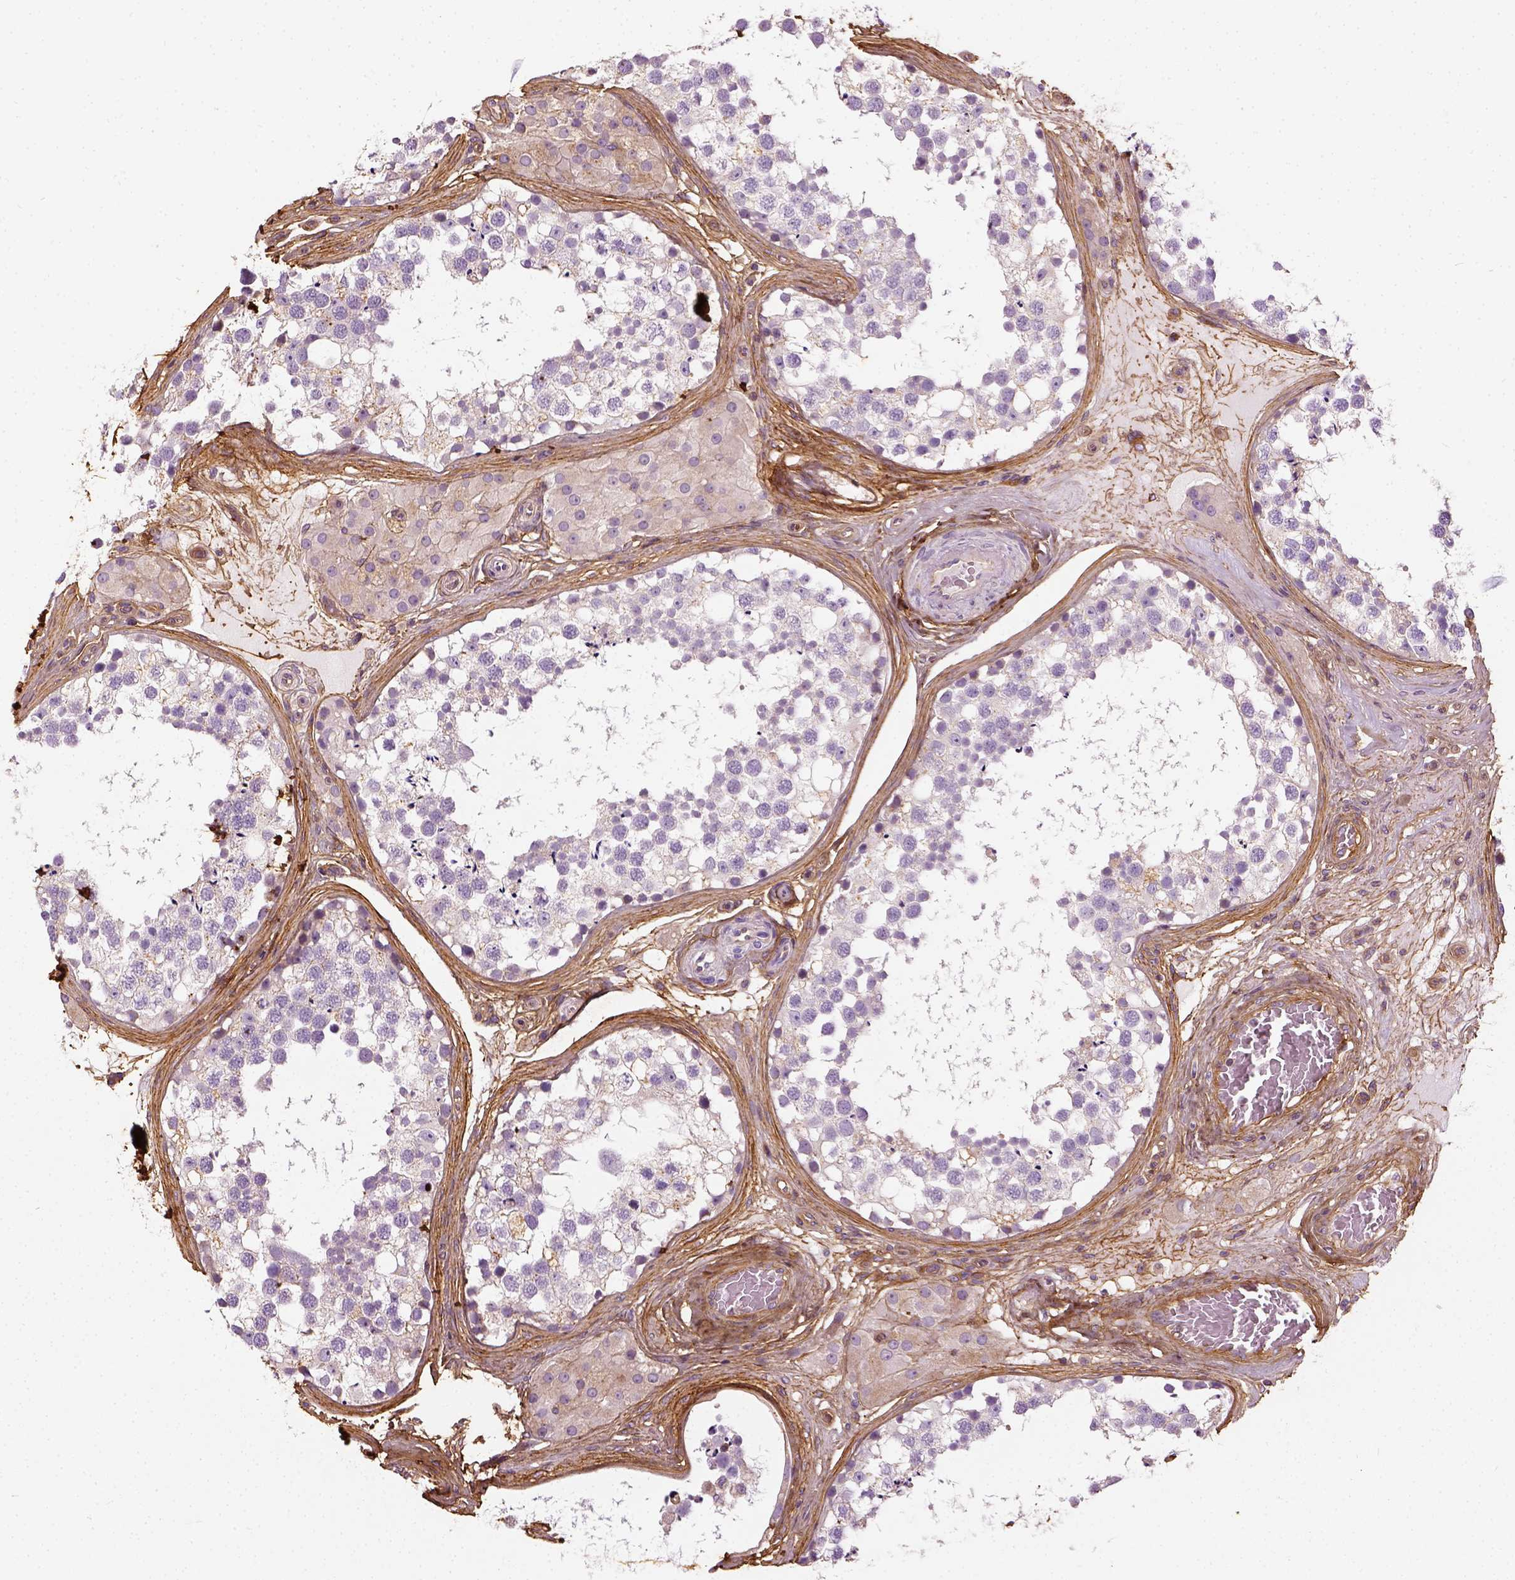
{"staining": {"intensity": "negative", "quantity": "none", "location": "none"}, "tissue": "testis", "cell_type": "Cells in seminiferous ducts", "image_type": "normal", "snomed": [{"axis": "morphology", "description": "Normal tissue, NOS"}, {"axis": "morphology", "description": "Seminoma, NOS"}, {"axis": "topography", "description": "Testis"}], "caption": "The photomicrograph displays no staining of cells in seminiferous ducts in unremarkable testis. (Immunohistochemistry (ihc), brightfield microscopy, high magnification).", "gene": "COL6A2", "patient": {"sex": "male", "age": 65}}